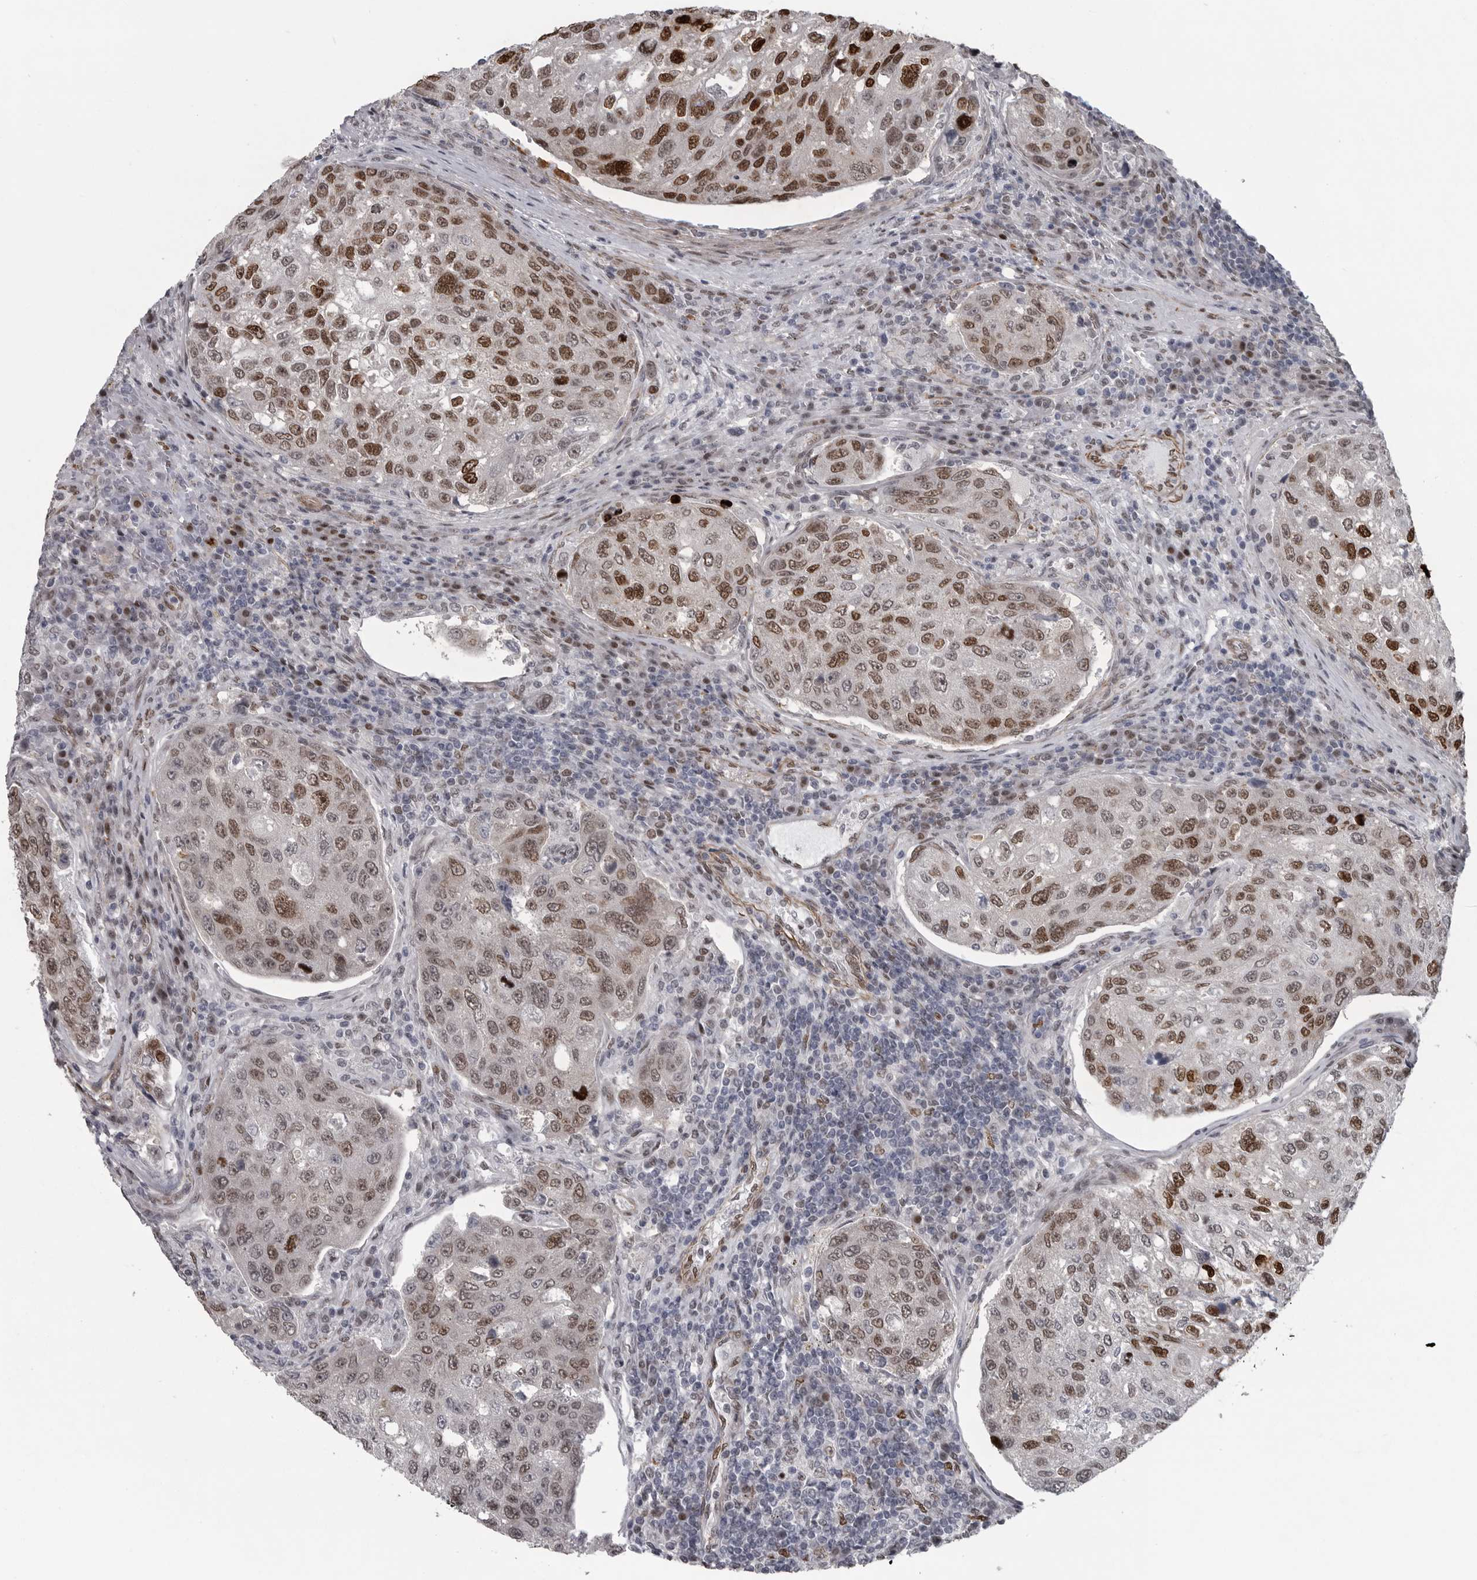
{"staining": {"intensity": "moderate", "quantity": ">75%", "location": "nuclear"}, "tissue": "urothelial cancer", "cell_type": "Tumor cells", "image_type": "cancer", "snomed": [{"axis": "morphology", "description": "Urothelial carcinoma, High grade"}, {"axis": "topography", "description": "Lymph node"}, {"axis": "topography", "description": "Urinary bladder"}], "caption": "A high-resolution photomicrograph shows IHC staining of urothelial carcinoma (high-grade), which displays moderate nuclear expression in about >75% of tumor cells.", "gene": "HMGN3", "patient": {"sex": "male", "age": 51}}